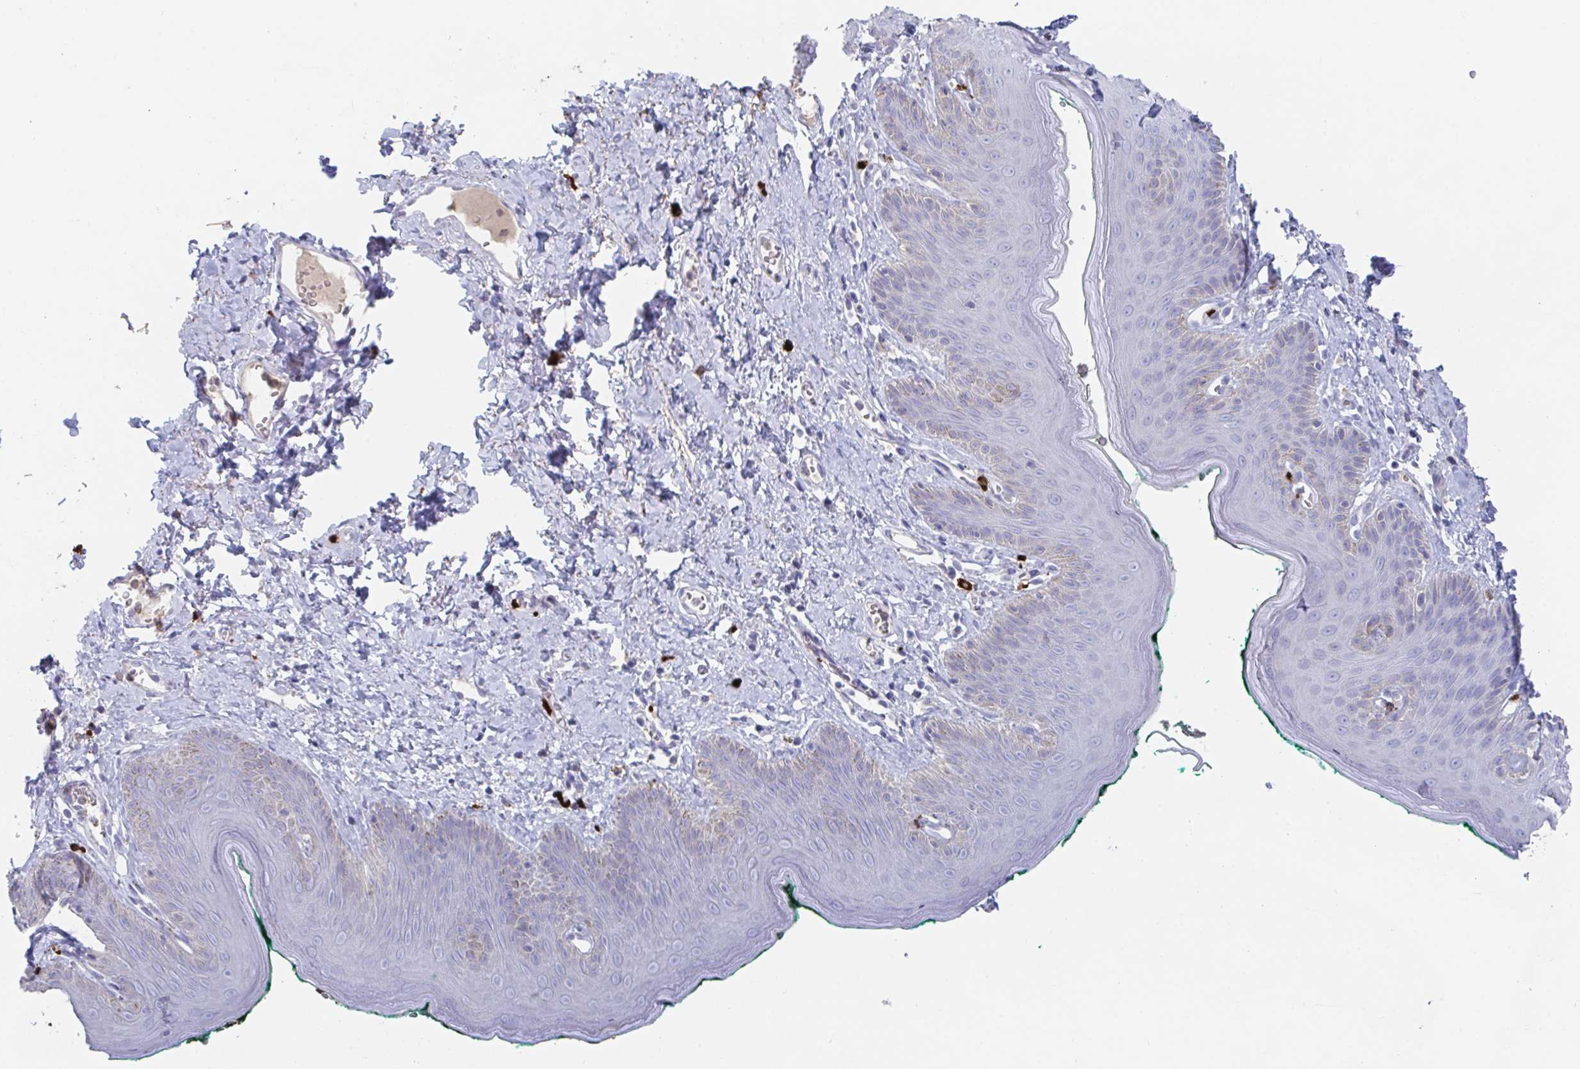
{"staining": {"intensity": "weak", "quantity": "<25%", "location": "cytoplasmic/membranous"}, "tissue": "skin", "cell_type": "Epidermal cells", "image_type": "normal", "snomed": [{"axis": "morphology", "description": "Normal tissue, NOS"}, {"axis": "topography", "description": "Vulva"}, {"axis": "topography", "description": "Peripheral nerve tissue"}], "caption": "High power microscopy micrograph of an IHC micrograph of benign skin, revealing no significant staining in epidermal cells. The staining was performed using DAB to visualize the protein expression in brown, while the nuclei were stained in blue with hematoxylin (Magnification: 20x).", "gene": "KCNK5", "patient": {"sex": "female", "age": 66}}